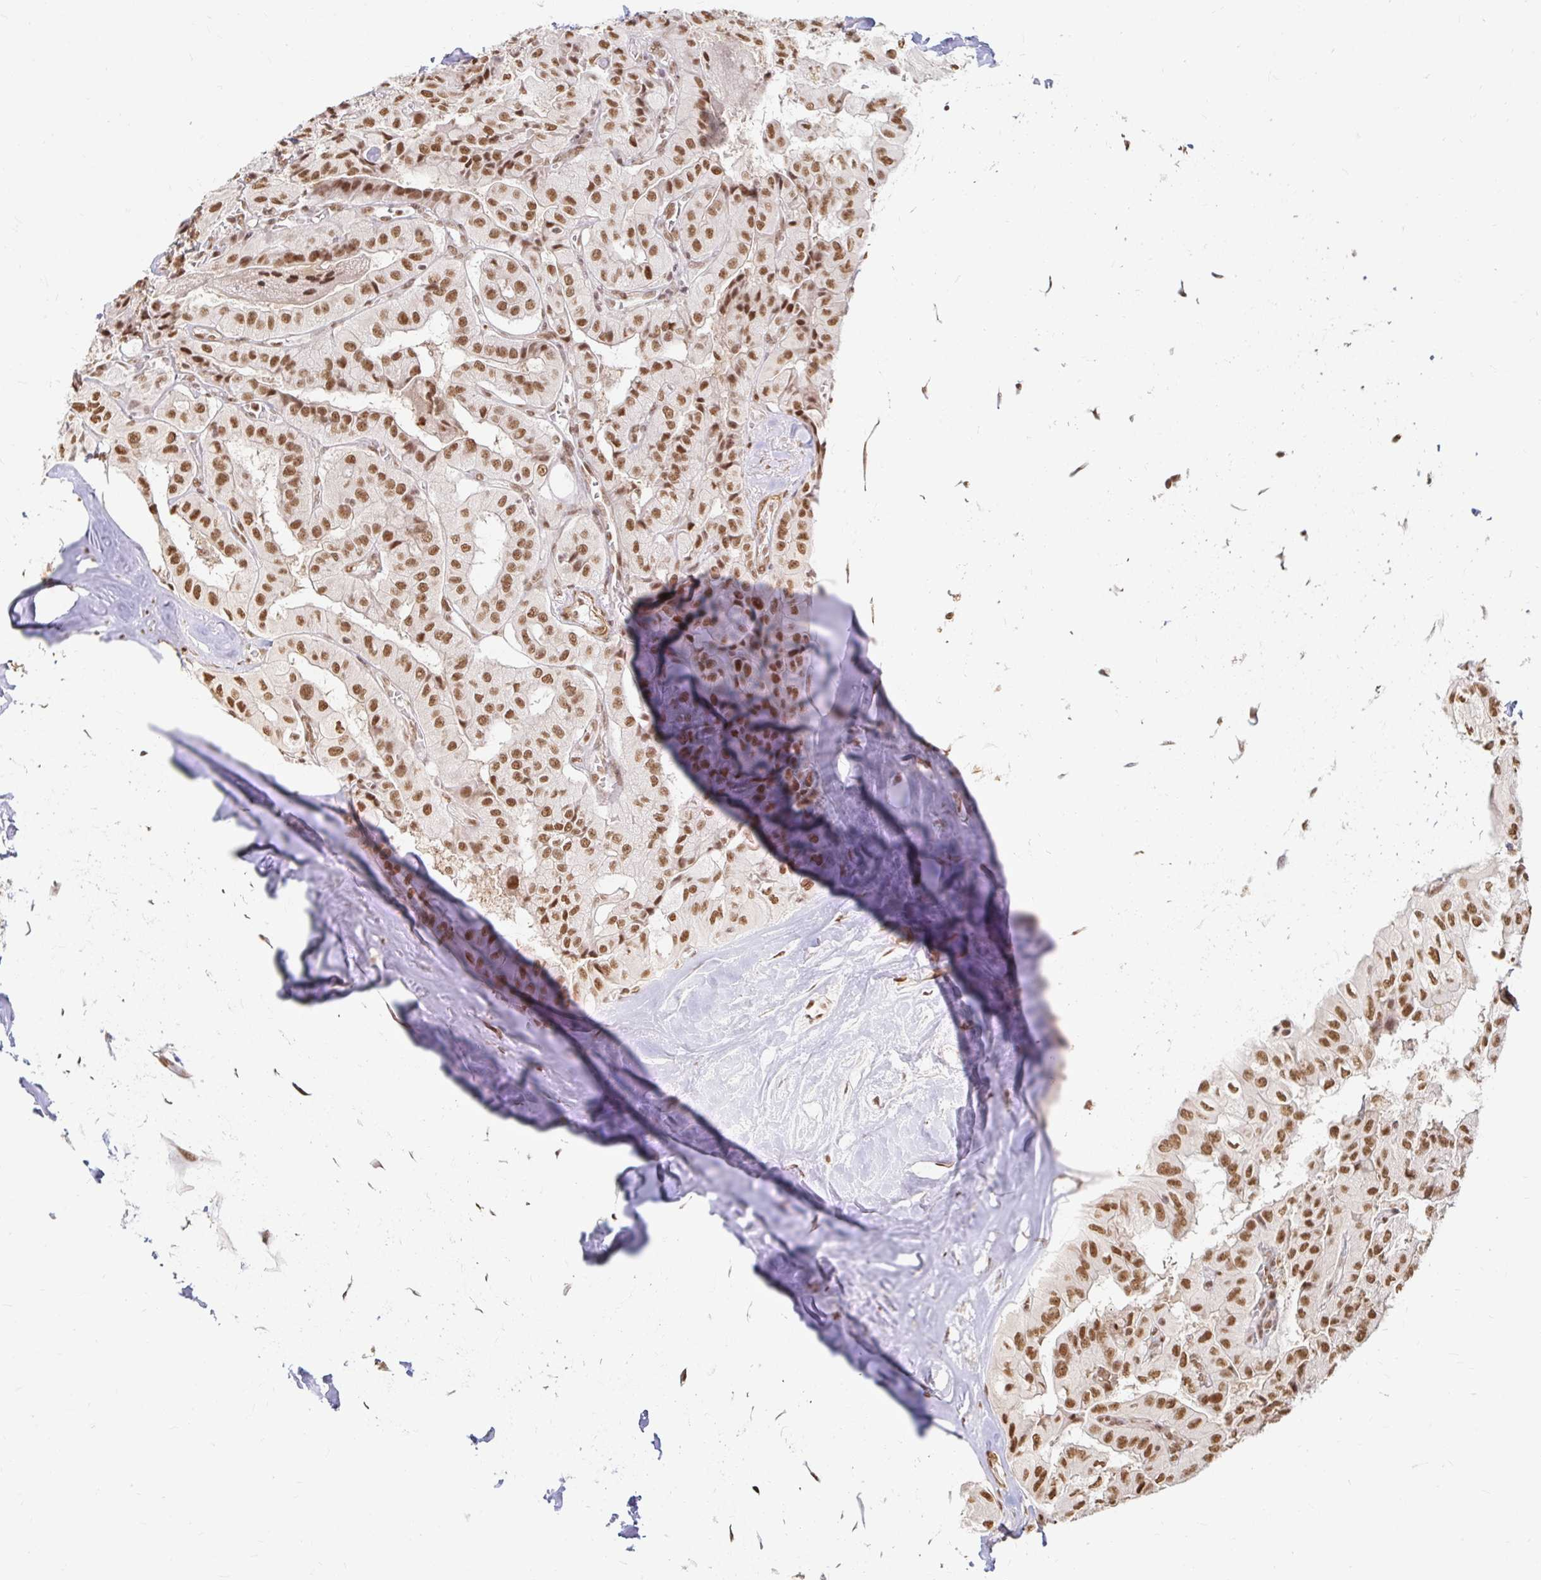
{"staining": {"intensity": "moderate", "quantity": ">75%", "location": "nuclear"}, "tissue": "thyroid cancer", "cell_type": "Tumor cells", "image_type": "cancer", "snomed": [{"axis": "morphology", "description": "Normal tissue, NOS"}, {"axis": "morphology", "description": "Papillary adenocarcinoma, NOS"}, {"axis": "topography", "description": "Thyroid gland"}], "caption": "A brown stain highlights moderate nuclear positivity of a protein in thyroid cancer tumor cells.", "gene": "HNRNPU", "patient": {"sex": "female", "age": 59}}